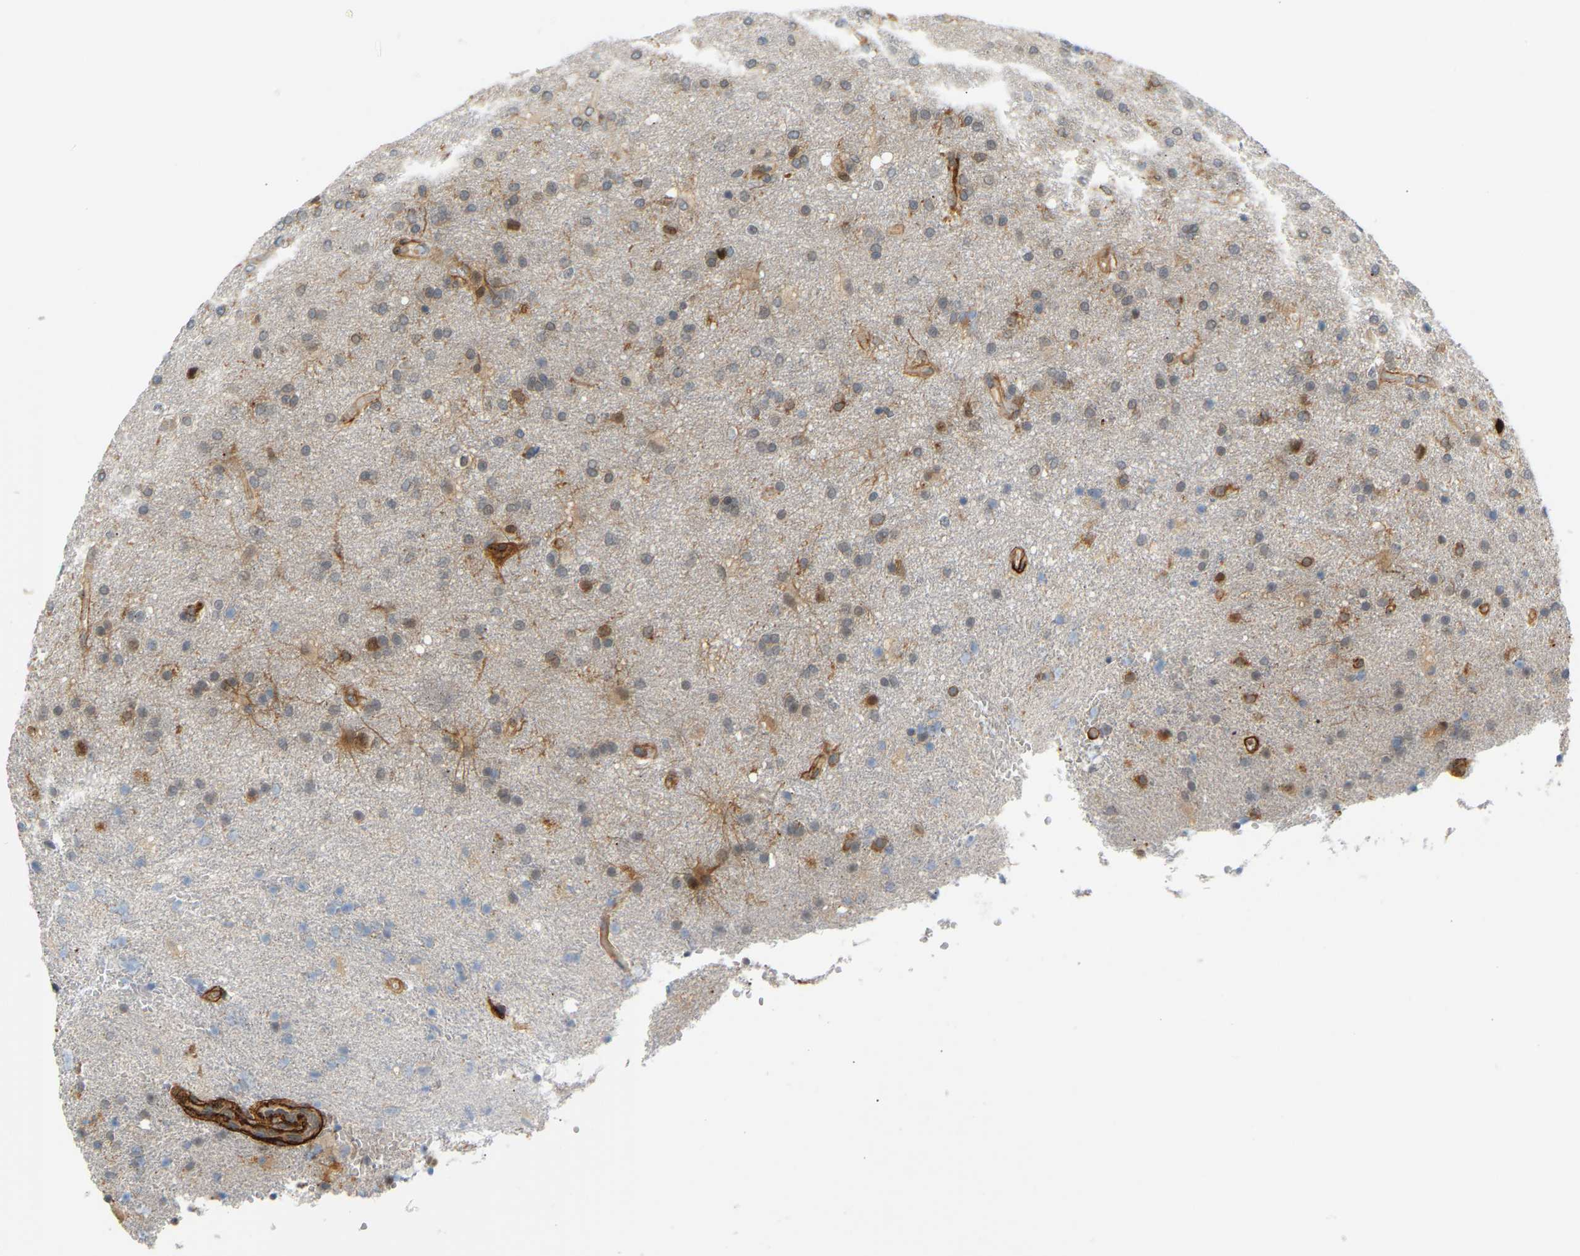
{"staining": {"intensity": "moderate", "quantity": ">75%", "location": "cytoplasmic/membranous"}, "tissue": "glioma", "cell_type": "Tumor cells", "image_type": "cancer", "snomed": [{"axis": "morphology", "description": "Glioma, malignant, High grade"}, {"axis": "topography", "description": "Brain"}], "caption": "The immunohistochemical stain shows moderate cytoplasmic/membranous expression in tumor cells of glioma tissue.", "gene": "PLCG2", "patient": {"sex": "male", "age": 72}}